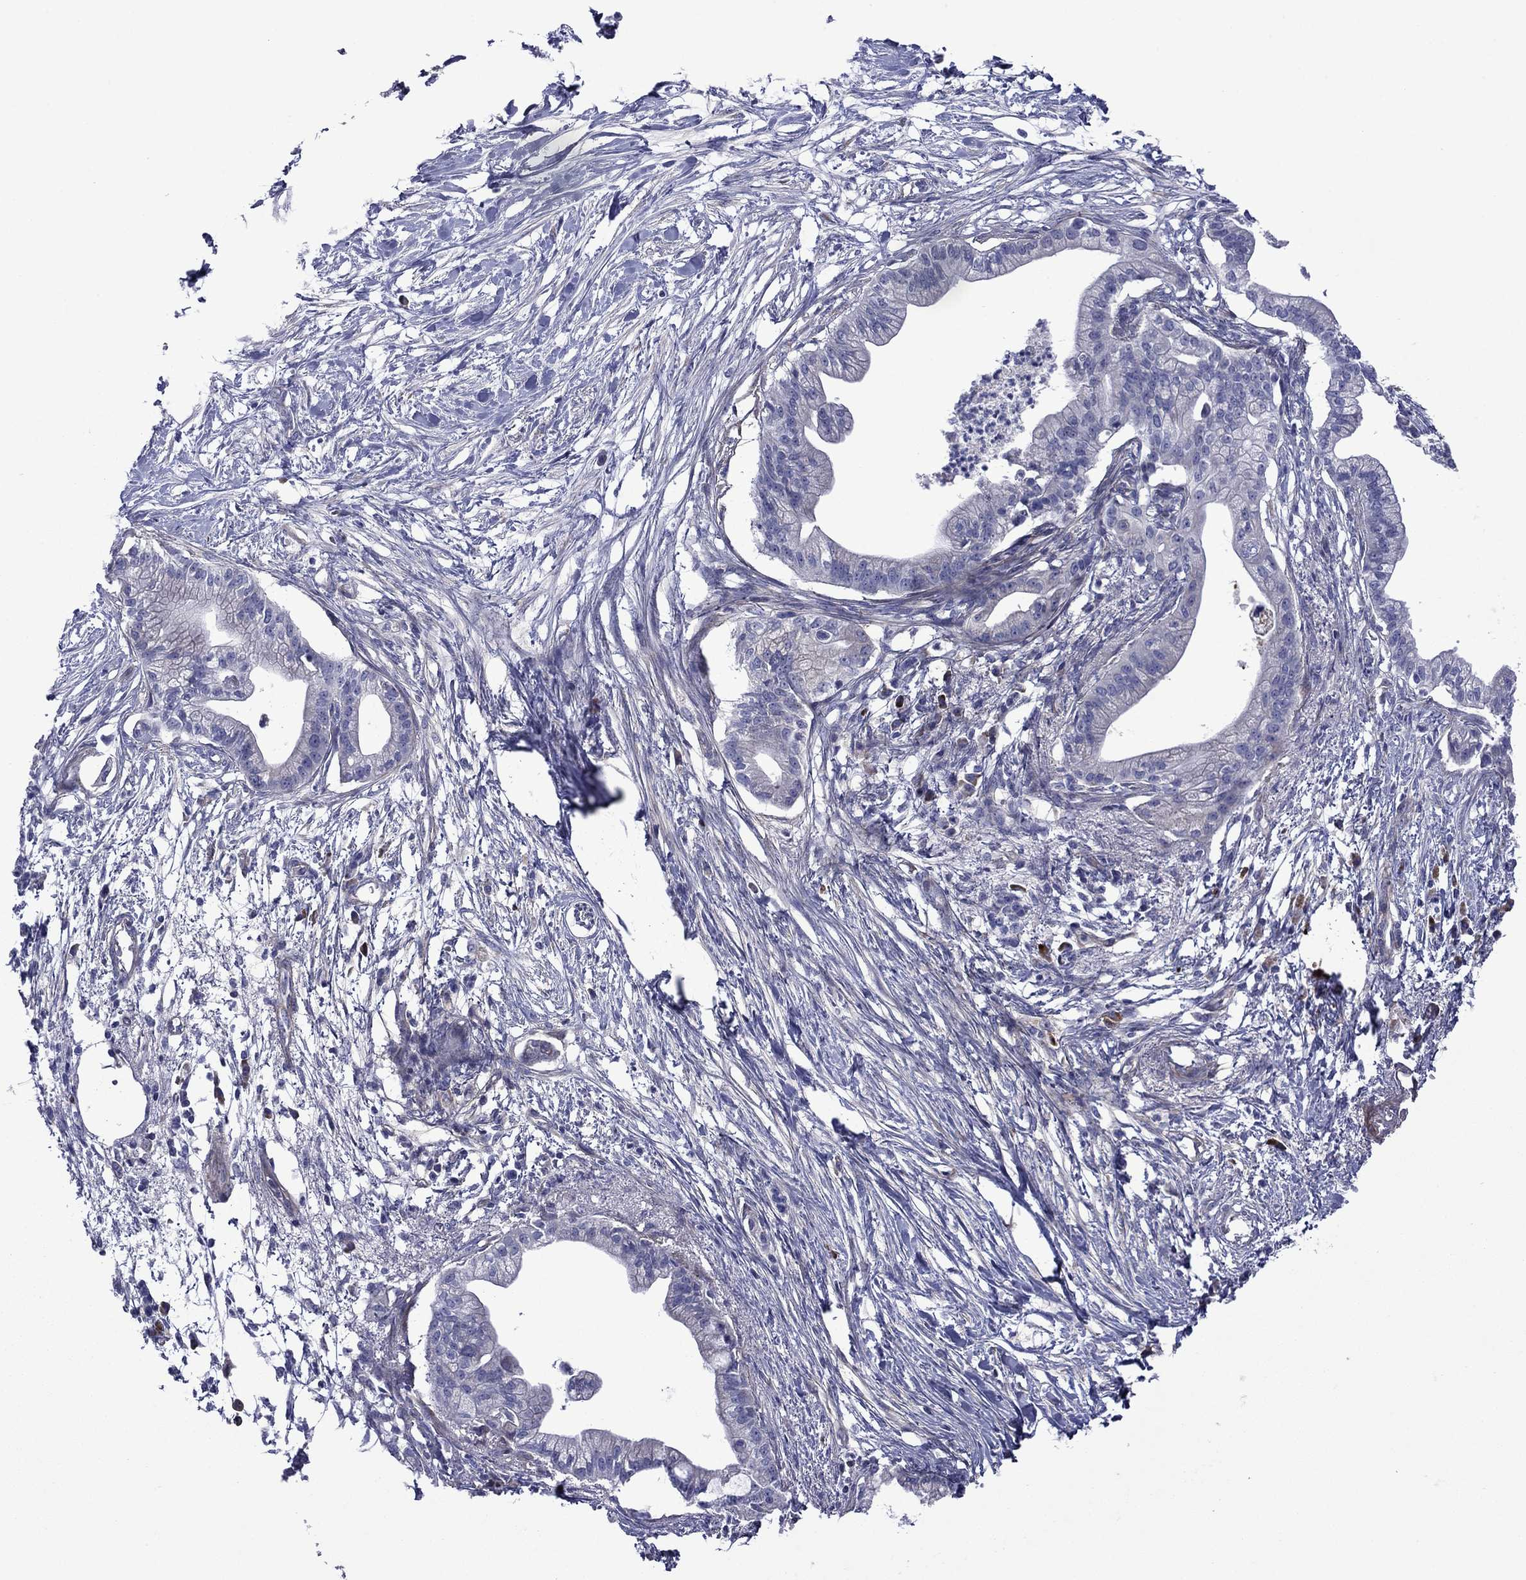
{"staining": {"intensity": "negative", "quantity": "none", "location": "none"}, "tissue": "pancreatic cancer", "cell_type": "Tumor cells", "image_type": "cancer", "snomed": [{"axis": "morphology", "description": "Normal tissue, NOS"}, {"axis": "morphology", "description": "Adenocarcinoma, NOS"}, {"axis": "topography", "description": "Pancreas"}], "caption": "This is an immunohistochemistry micrograph of human pancreatic adenocarcinoma. There is no positivity in tumor cells.", "gene": "HSPG2", "patient": {"sex": "female", "age": 58}}